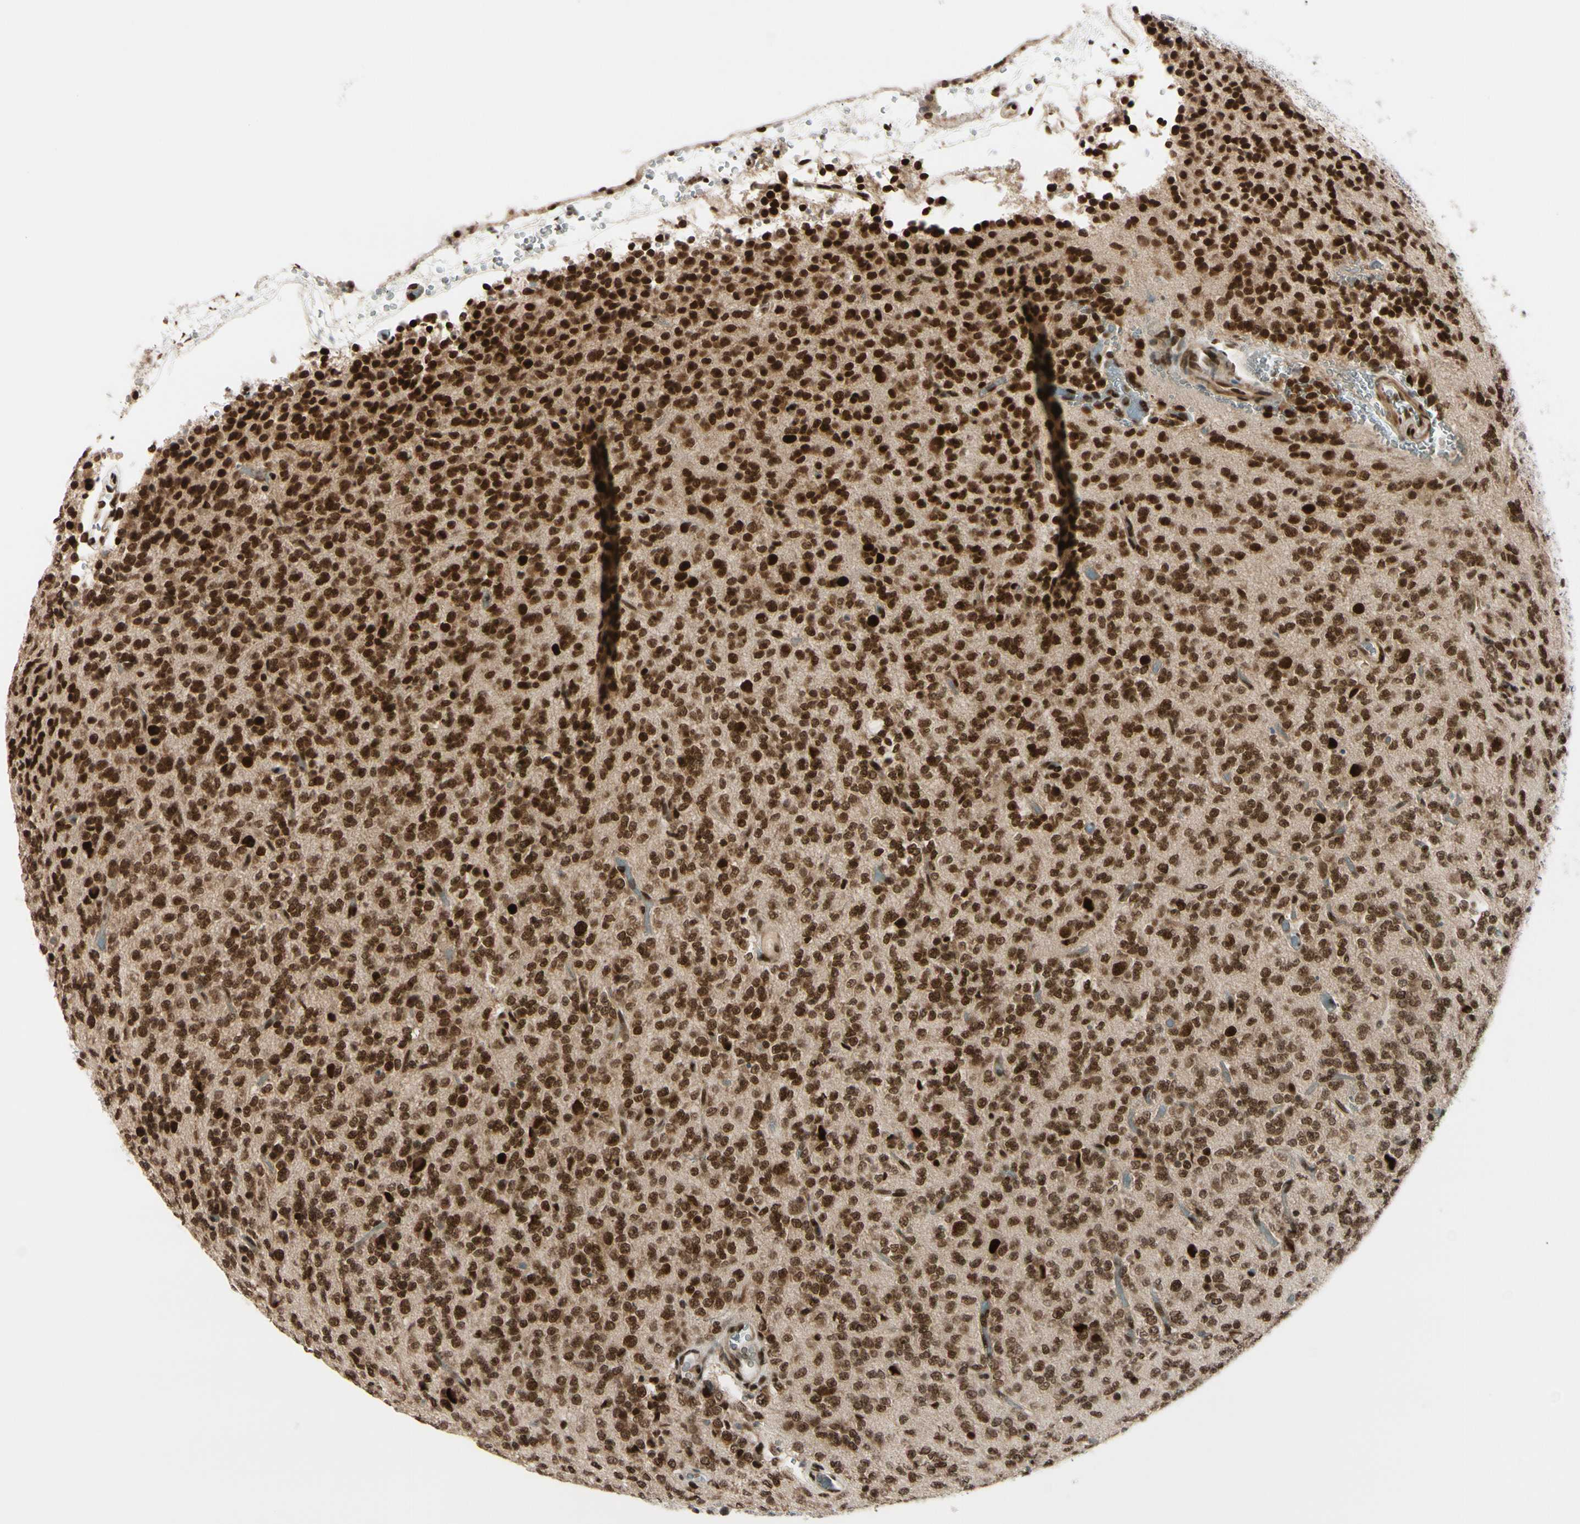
{"staining": {"intensity": "strong", "quantity": ">75%", "location": "nuclear"}, "tissue": "glioma", "cell_type": "Tumor cells", "image_type": "cancer", "snomed": [{"axis": "morphology", "description": "Glioma, malignant, Low grade"}, {"axis": "topography", "description": "Brain"}], "caption": "Approximately >75% of tumor cells in human malignant glioma (low-grade) exhibit strong nuclear protein positivity as visualized by brown immunohistochemical staining.", "gene": "CHAMP1", "patient": {"sex": "male", "age": 38}}